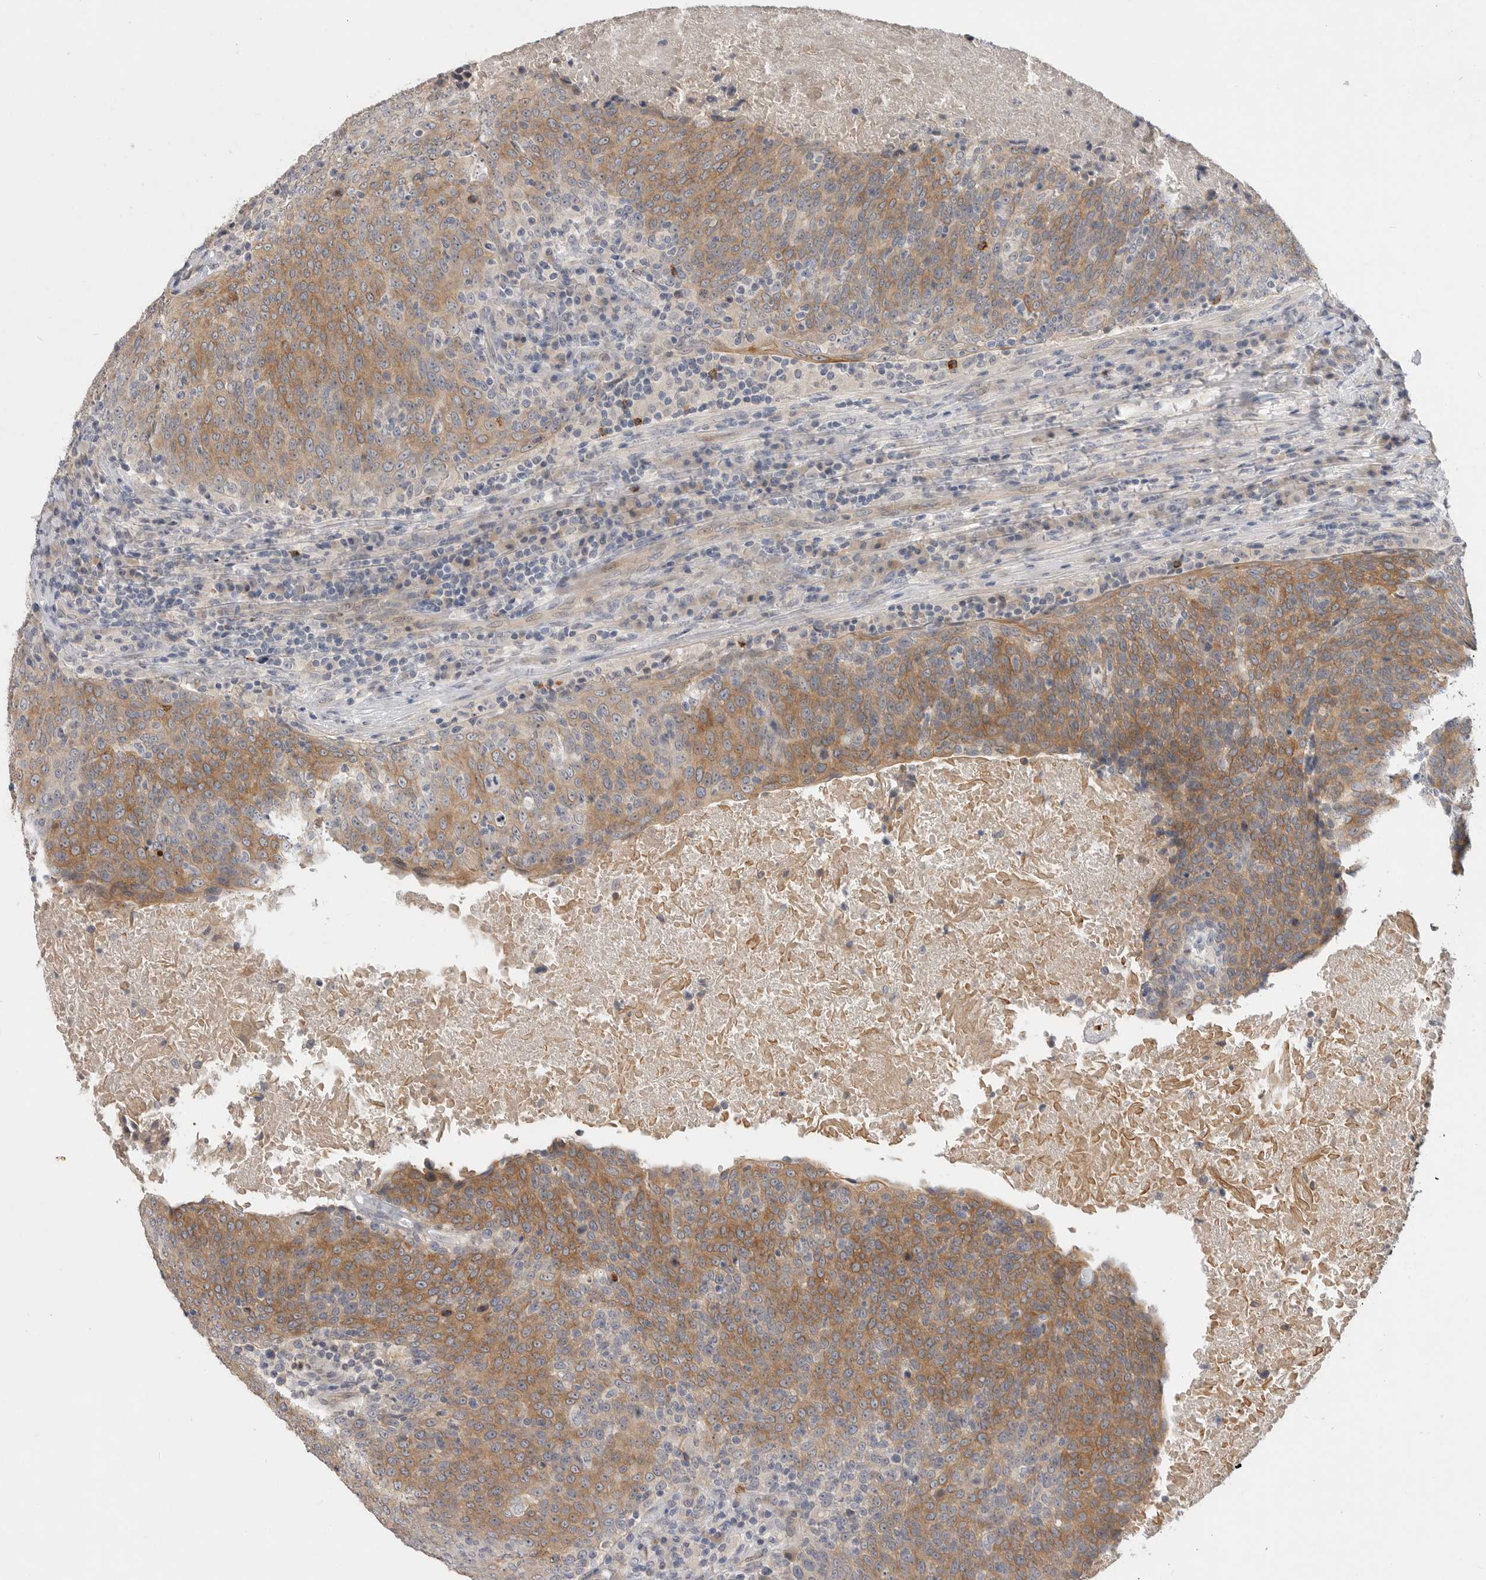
{"staining": {"intensity": "moderate", "quantity": ">75%", "location": "cytoplasmic/membranous"}, "tissue": "head and neck cancer", "cell_type": "Tumor cells", "image_type": "cancer", "snomed": [{"axis": "morphology", "description": "Squamous cell carcinoma, NOS"}, {"axis": "morphology", "description": "Squamous cell carcinoma, metastatic, NOS"}, {"axis": "topography", "description": "Lymph node"}, {"axis": "topography", "description": "Head-Neck"}], "caption": "An image of human head and neck metastatic squamous cell carcinoma stained for a protein exhibits moderate cytoplasmic/membranous brown staining in tumor cells.", "gene": "ITGAD", "patient": {"sex": "male", "age": 62}}